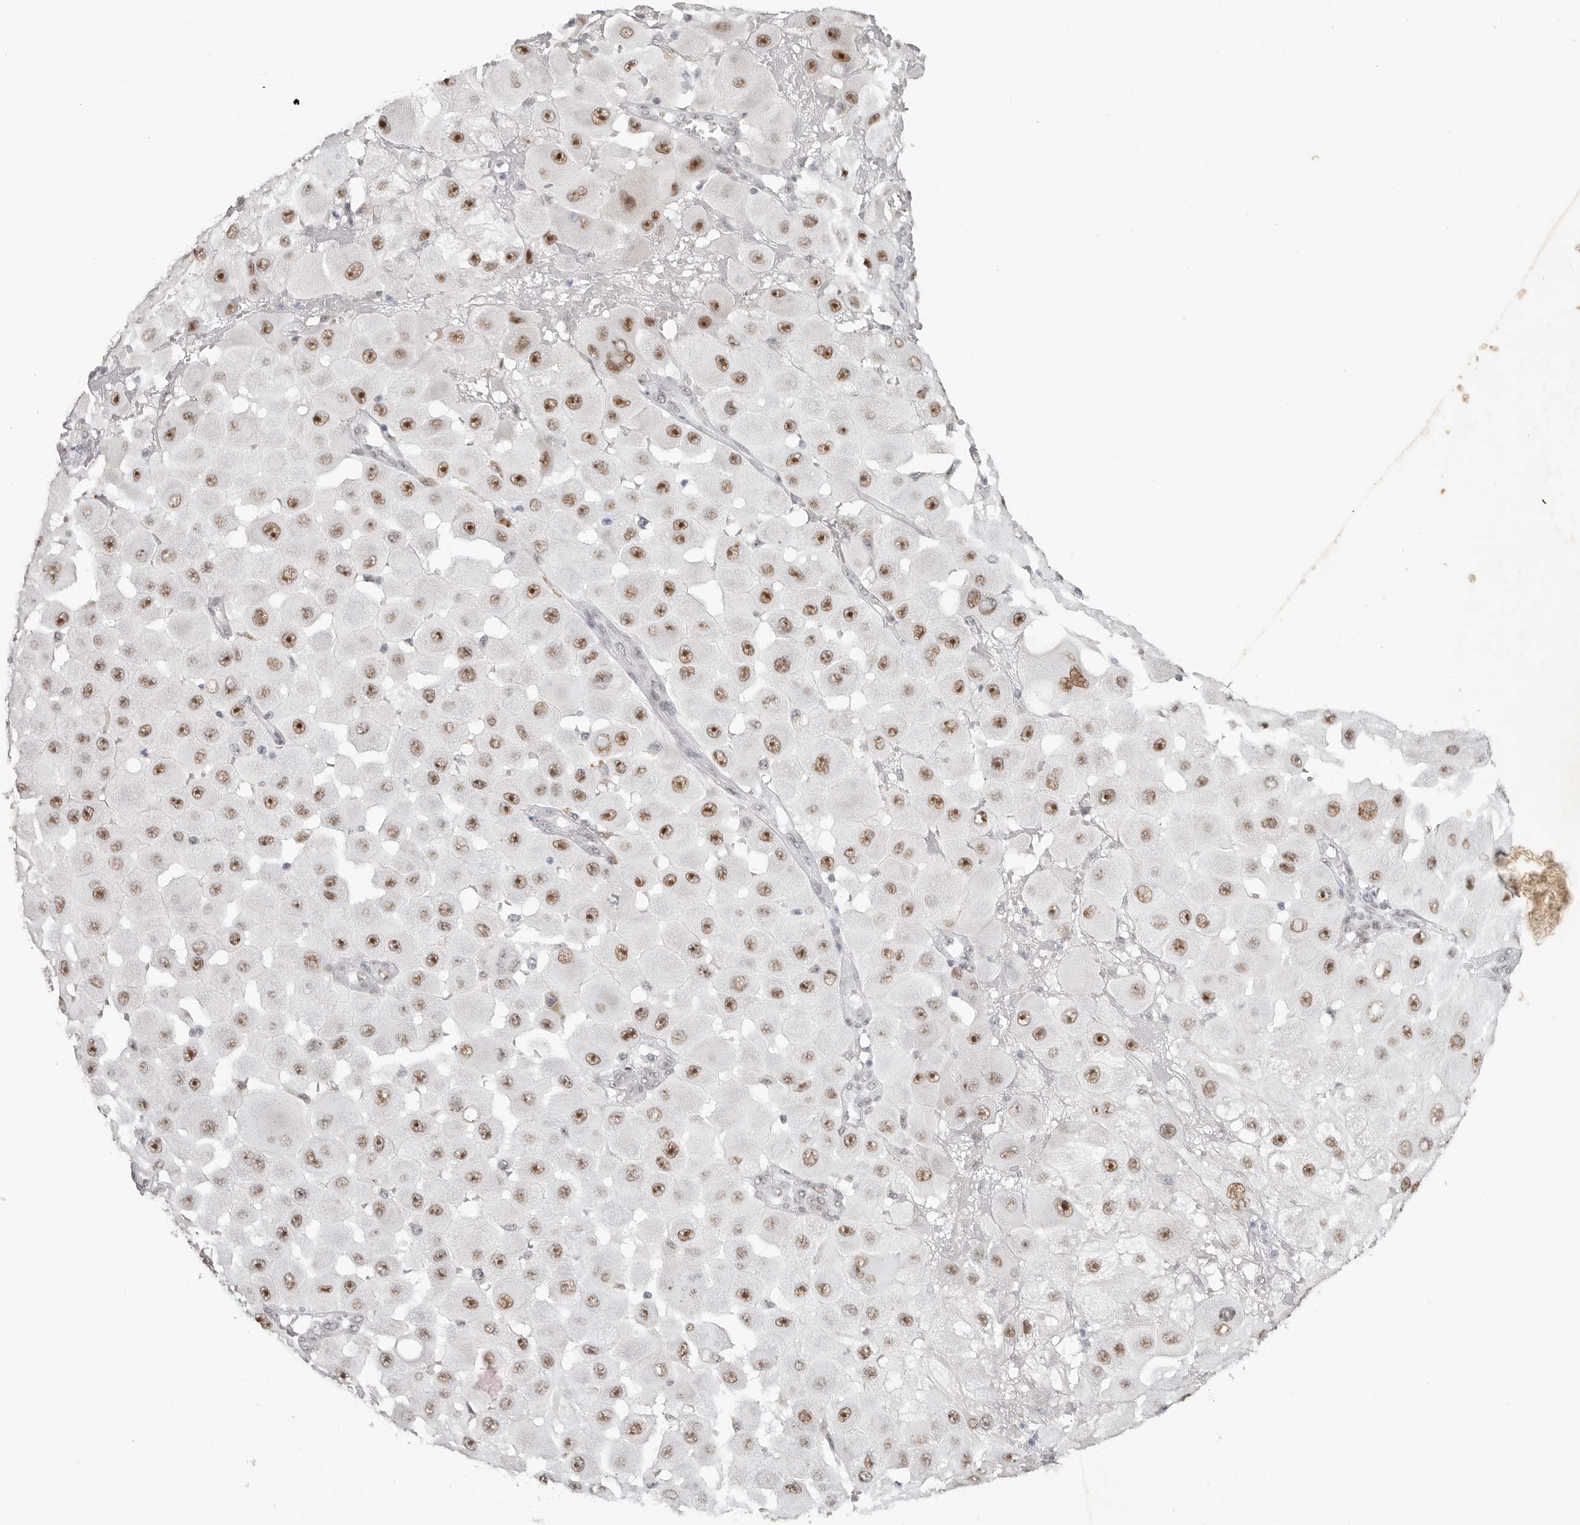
{"staining": {"intensity": "strong", "quantity": ">75%", "location": "nuclear"}, "tissue": "melanoma", "cell_type": "Tumor cells", "image_type": "cancer", "snomed": [{"axis": "morphology", "description": "Malignant melanoma, NOS"}, {"axis": "topography", "description": "Skin"}], "caption": "DAB immunohistochemical staining of malignant melanoma displays strong nuclear protein staining in approximately >75% of tumor cells.", "gene": "LARP7", "patient": {"sex": "female", "age": 81}}